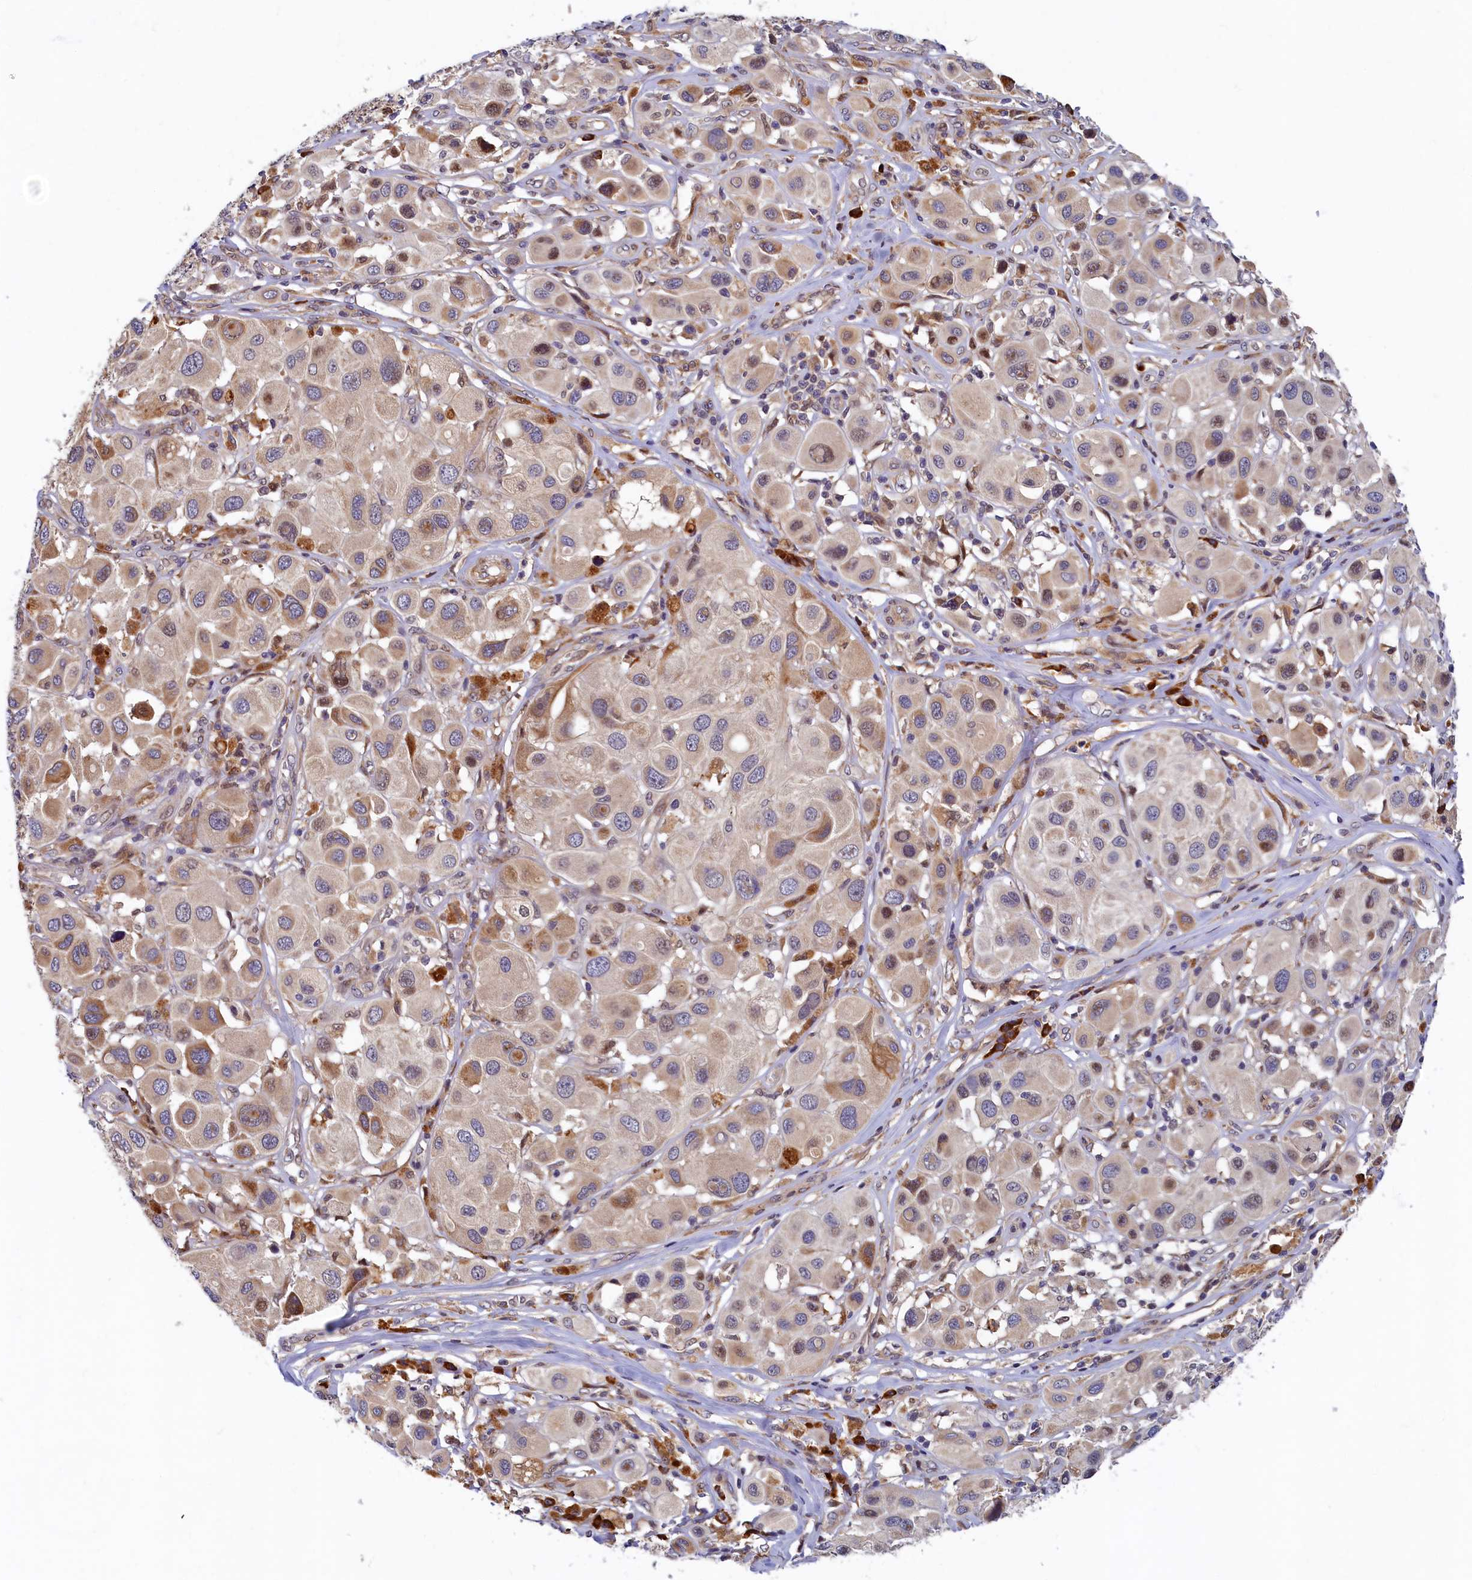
{"staining": {"intensity": "moderate", "quantity": "<25%", "location": "cytoplasmic/membranous"}, "tissue": "melanoma", "cell_type": "Tumor cells", "image_type": "cancer", "snomed": [{"axis": "morphology", "description": "Malignant melanoma, Metastatic site"}, {"axis": "topography", "description": "Skin"}], "caption": "DAB immunohistochemical staining of malignant melanoma (metastatic site) displays moderate cytoplasmic/membranous protein staining in approximately <25% of tumor cells.", "gene": "SLC16A14", "patient": {"sex": "male", "age": 41}}